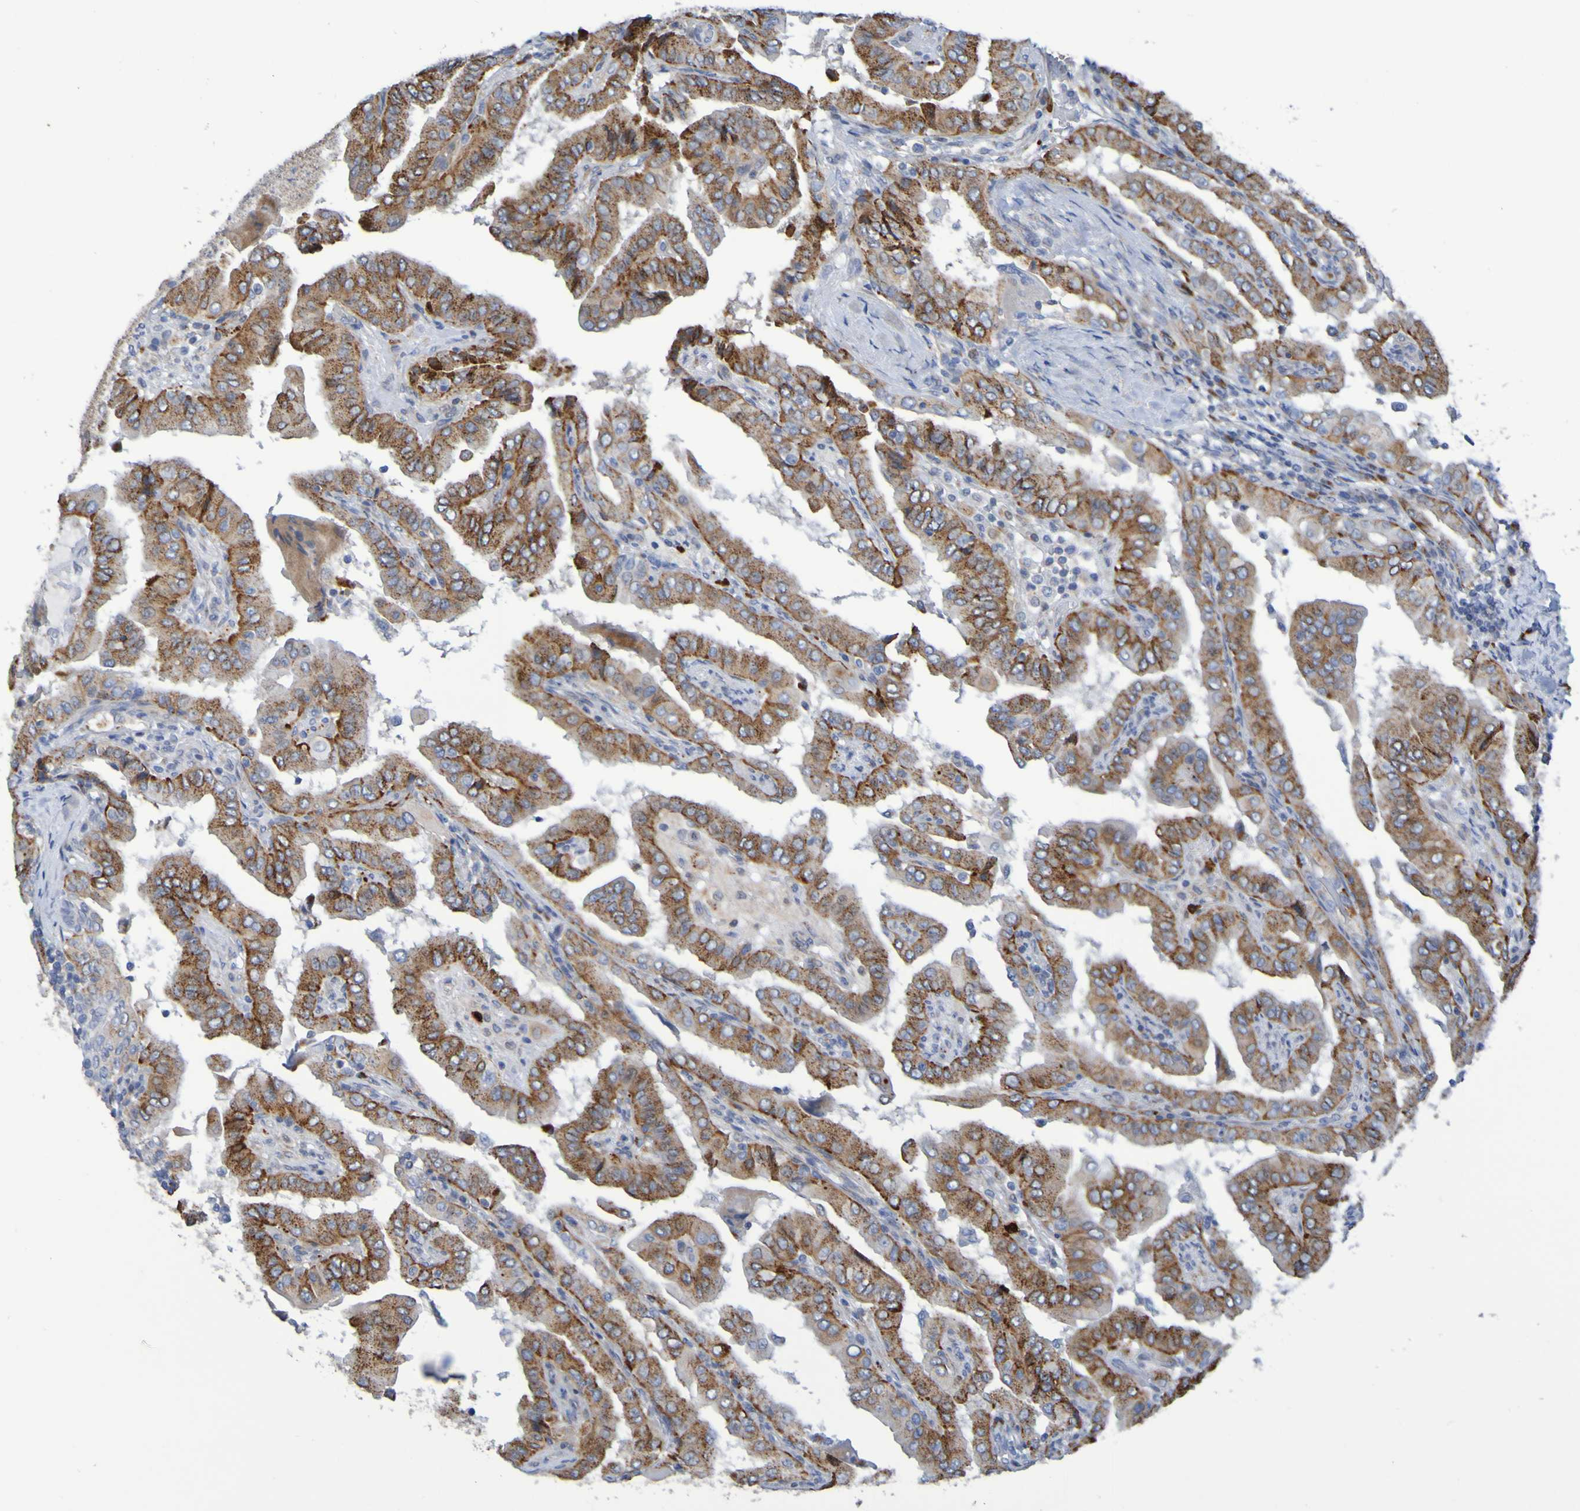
{"staining": {"intensity": "moderate", "quantity": ">75%", "location": "cytoplasmic/membranous"}, "tissue": "thyroid cancer", "cell_type": "Tumor cells", "image_type": "cancer", "snomed": [{"axis": "morphology", "description": "Papillary adenocarcinoma, NOS"}, {"axis": "topography", "description": "Thyroid gland"}], "caption": "Protein staining of thyroid cancer tissue demonstrates moderate cytoplasmic/membranous expression in approximately >75% of tumor cells.", "gene": "C11orf24", "patient": {"sex": "male", "age": 33}}